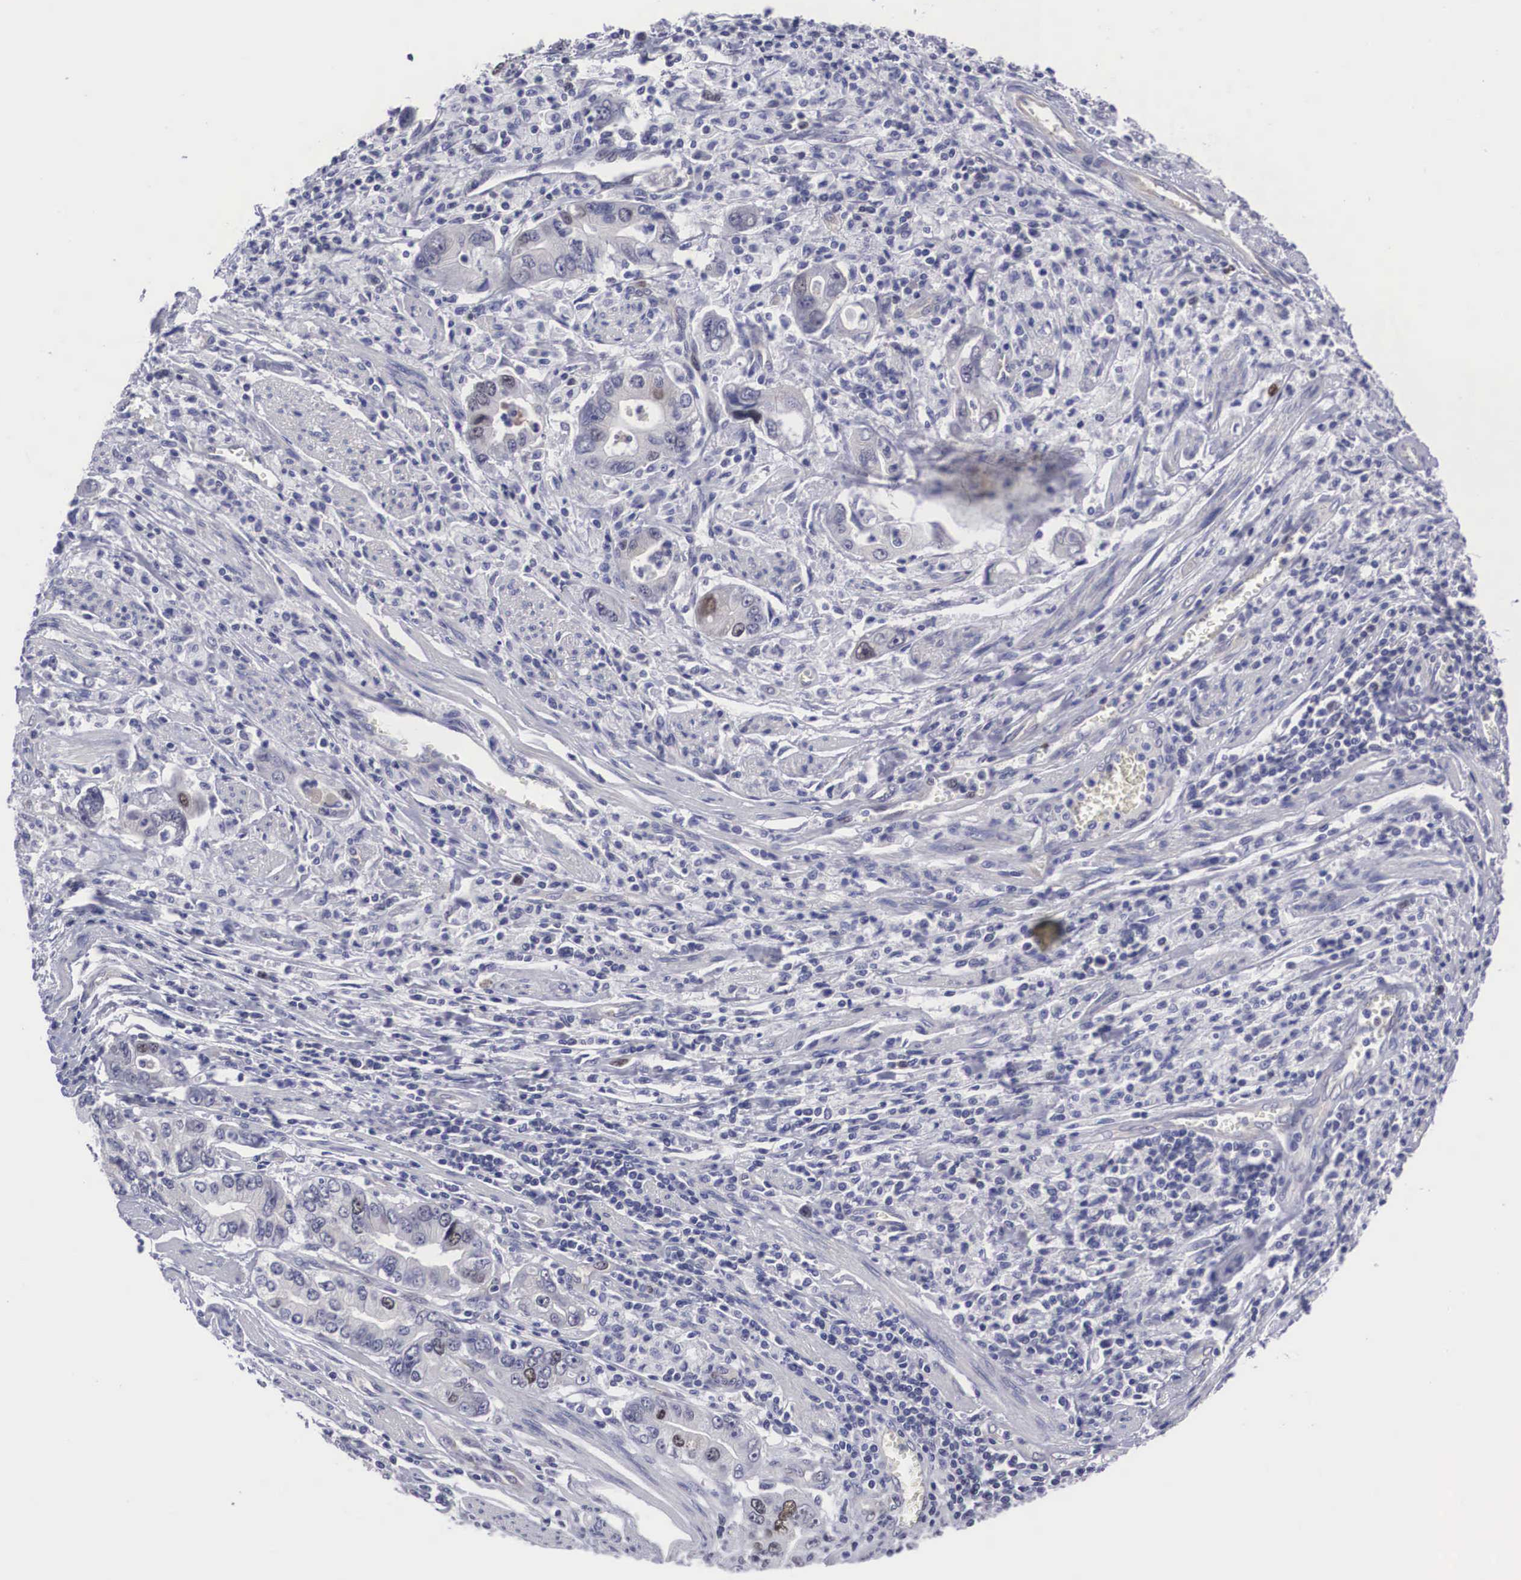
{"staining": {"intensity": "negative", "quantity": "none", "location": "none"}, "tissue": "stomach cancer", "cell_type": "Tumor cells", "image_type": "cancer", "snomed": [{"axis": "morphology", "description": "Adenocarcinoma, NOS"}, {"axis": "topography", "description": "Pancreas"}, {"axis": "topography", "description": "Stomach, upper"}], "caption": "Tumor cells show no significant staining in stomach cancer. (DAB immunohistochemistry visualized using brightfield microscopy, high magnification).", "gene": "MAST4", "patient": {"sex": "male", "age": 77}}